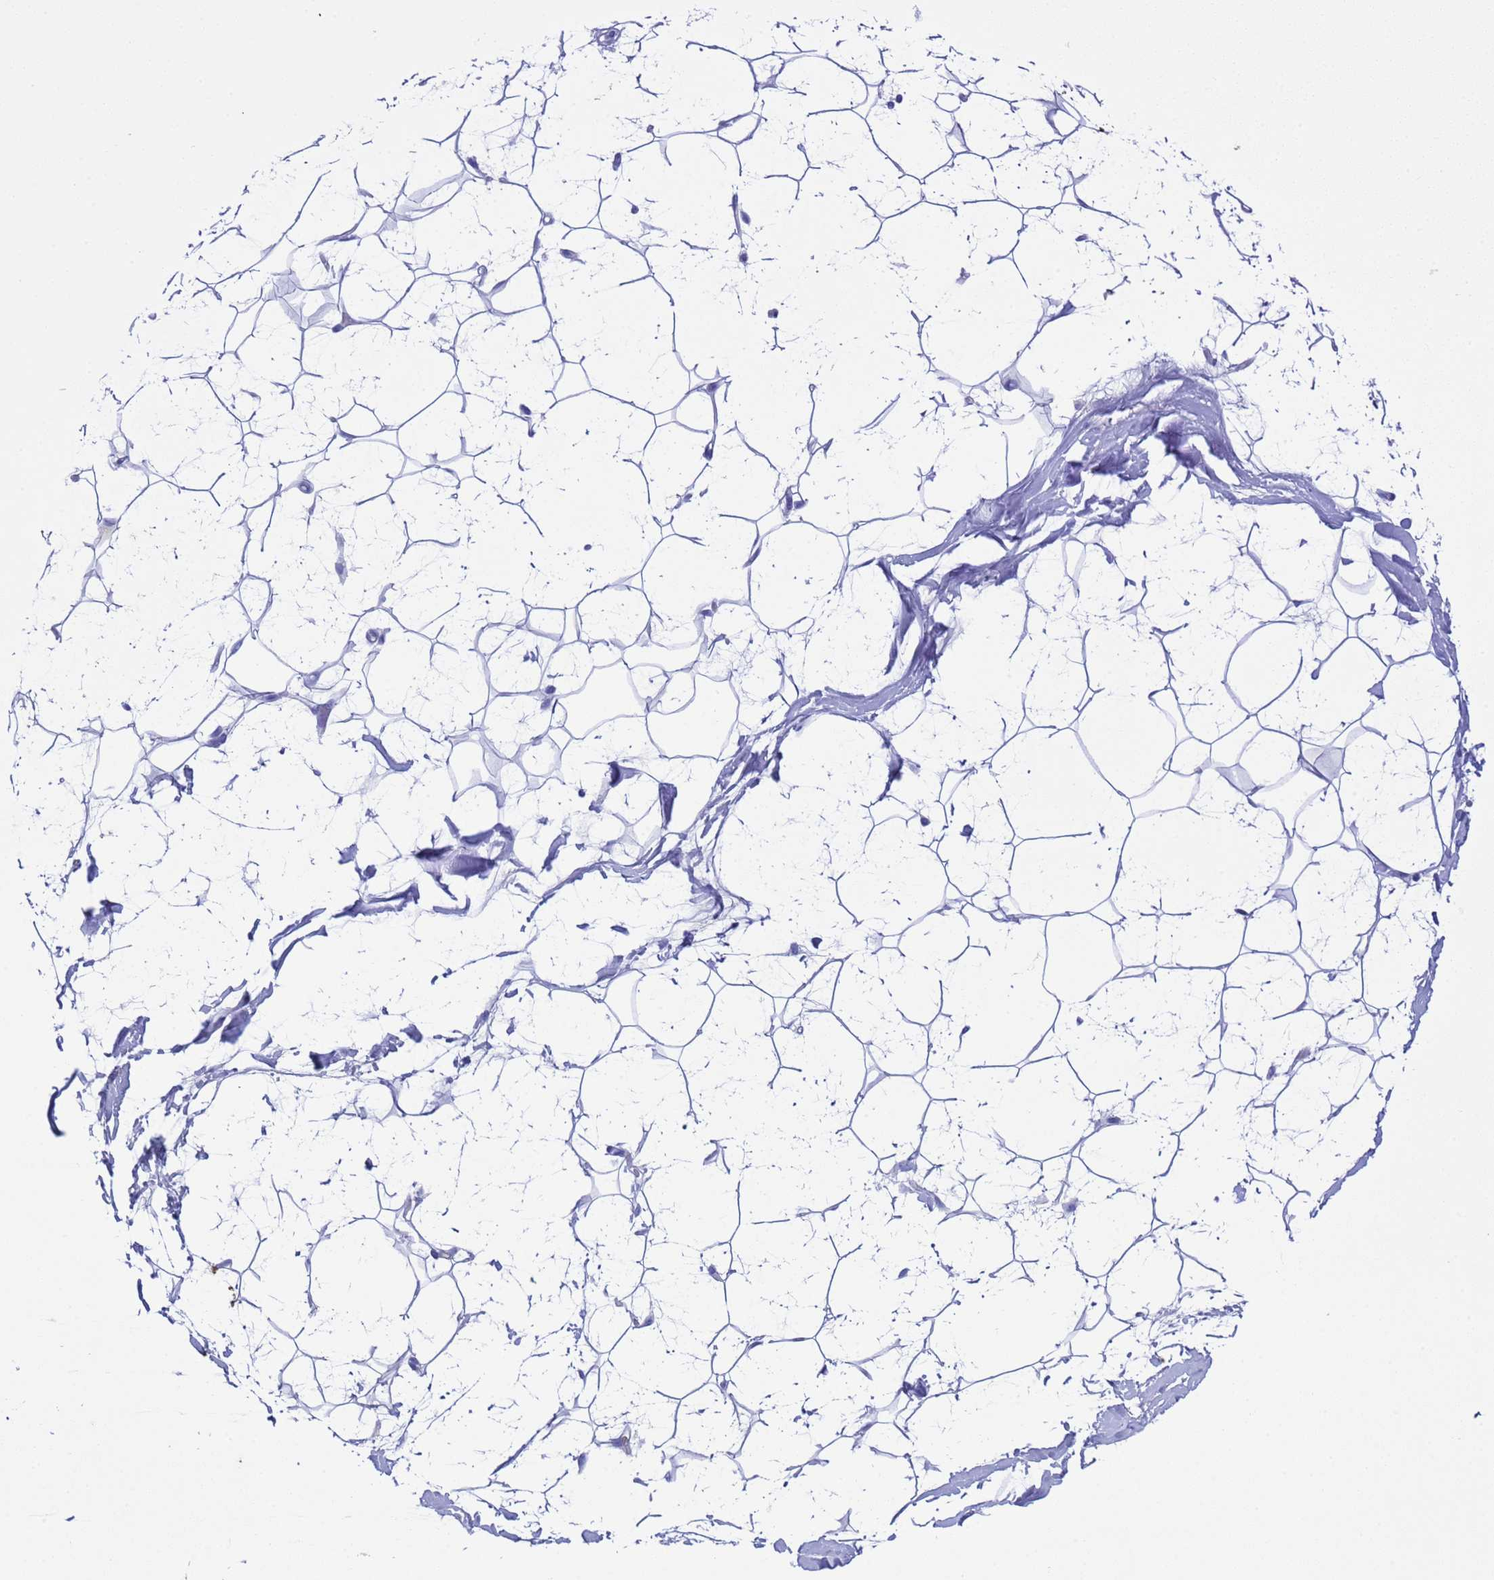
{"staining": {"intensity": "negative", "quantity": "none", "location": "none"}, "tissue": "adipose tissue", "cell_type": "Adipocytes", "image_type": "normal", "snomed": [{"axis": "morphology", "description": "Normal tissue, NOS"}, {"axis": "topography", "description": "Breast"}], "caption": "Immunohistochemical staining of normal human adipose tissue displays no significant expression in adipocytes. (Stains: DAB immunohistochemistry (IHC) with hematoxylin counter stain, Microscopy: brightfield microscopy at high magnification).", "gene": "CKM", "patient": {"sex": "female", "age": 26}}